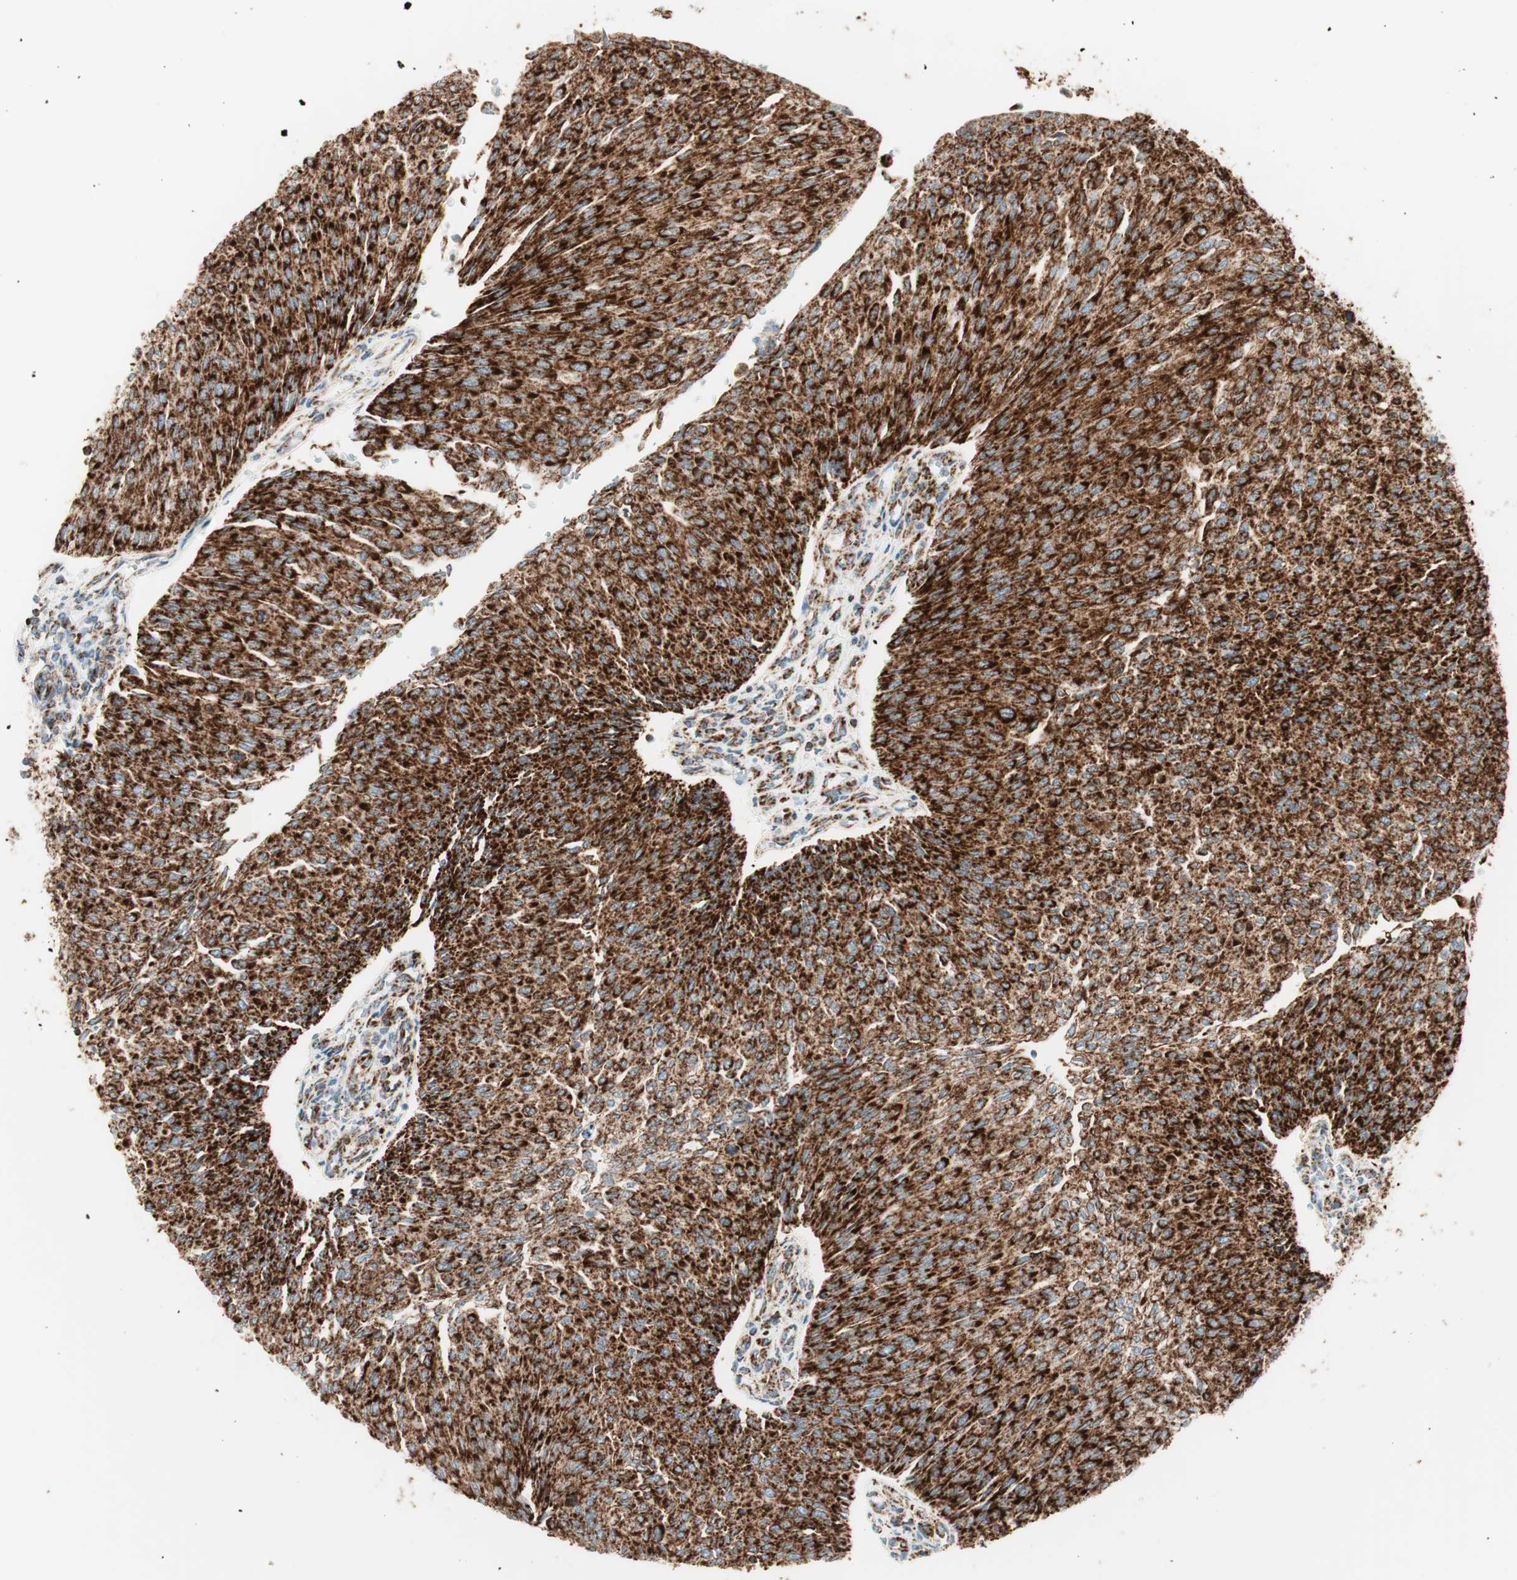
{"staining": {"intensity": "strong", "quantity": ">75%", "location": "cytoplasmic/membranous"}, "tissue": "urothelial cancer", "cell_type": "Tumor cells", "image_type": "cancer", "snomed": [{"axis": "morphology", "description": "Urothelial carcinoma, Low grade"}, {"axis": "topography", "description": "Urinary bladder"}], "caption": "Immunohistochemistry micrograph of neoplastic tissue: human low-grade urothelial carcinoma stained using IHC demonstrates high levels of strong protein expression localized specifically in the cytoplasmic/membranous of tumor cells, appearing as a cytoplasmic/membranous brown color.", "gene": "TOMM20", "patient": {"sex": "female", "age": 79}}